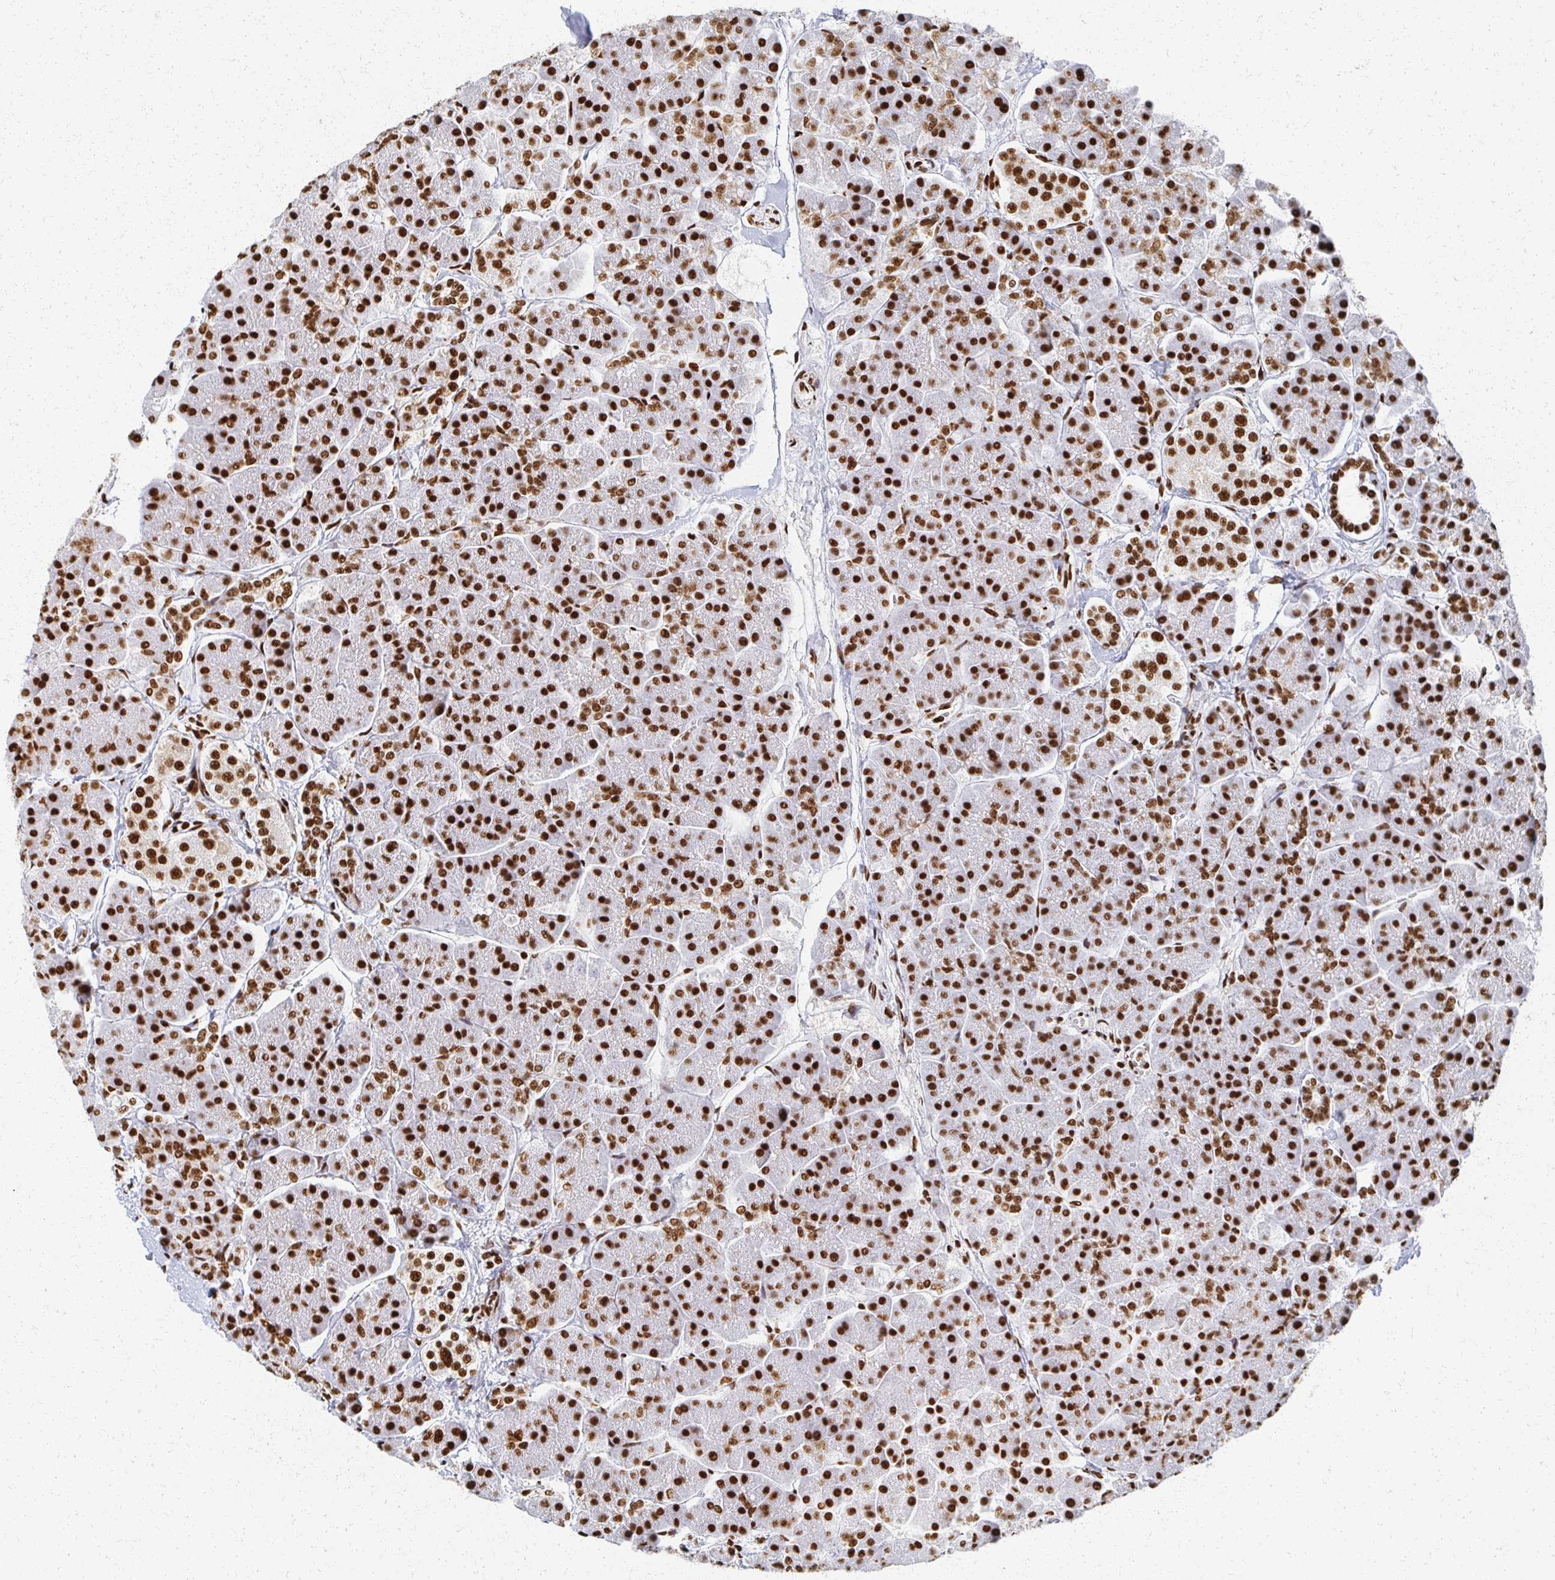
{"staining": {"intensity": "strong", "quantity": ">75%", "location": "nuclear"}, "tissue": "pancreas", "cell_type": "Exocrine glandular cells", "image_type": "normal", "snomed": [{"axis": "morphology", "description": "Normal tissue, NOS"}, {"axis": "topography", "description": "Pancreas"}, {"axis": "topography", "description": "Peripheral nerve tissue"}], "caption": "Pancreas stained with DAB (3,3'-diaminobenzidine) immunohistochemistry (IHC) reveals high levels of strong nuclear staining in about >75% of exocrine glandular cells.", "gene": "RBBP4", "patient": {"sex": "male", "age": 54}}